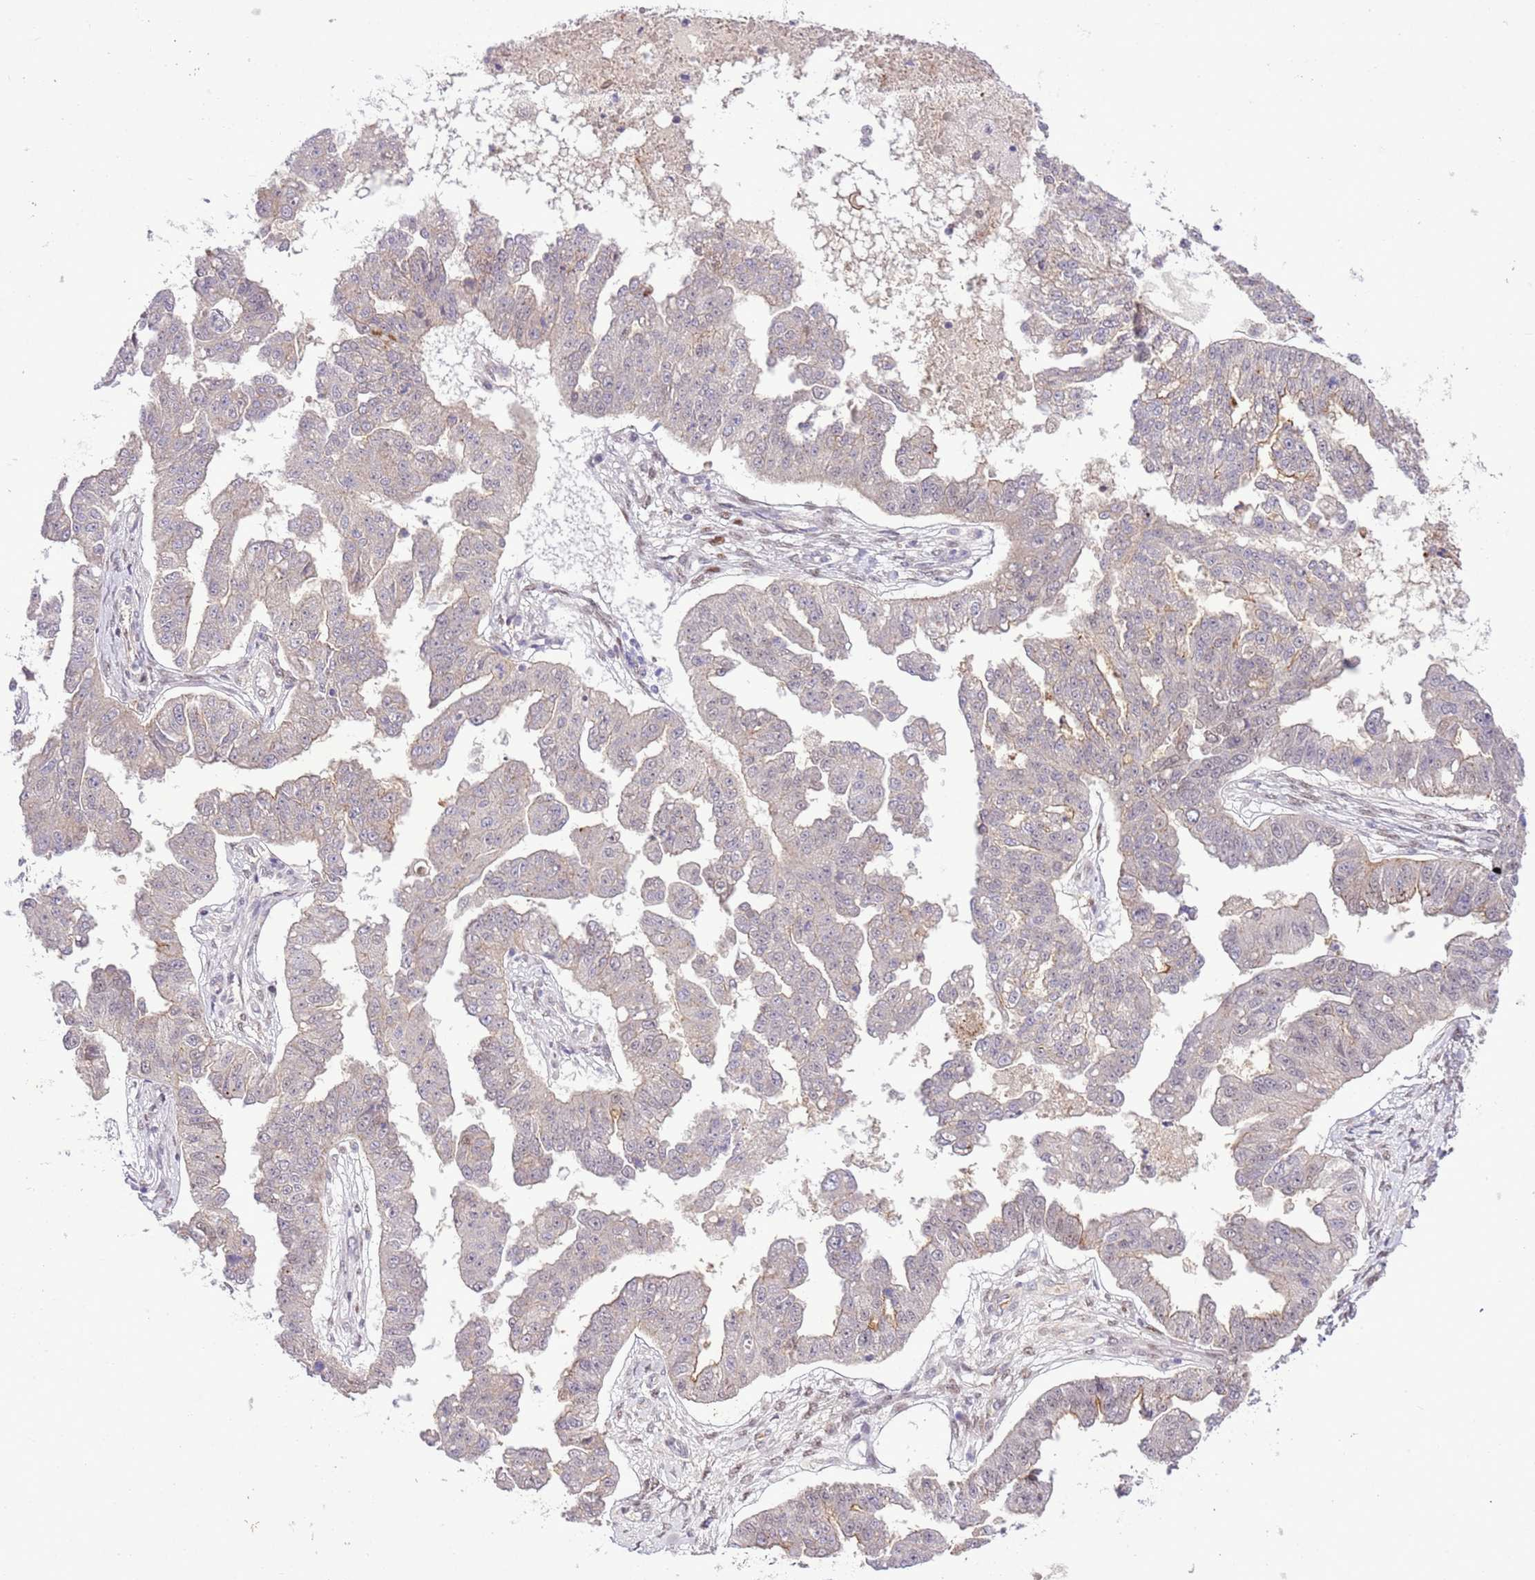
{"staining": {"intensity": "weak", "quantity": "<25%", "location": "cytoplasmic/membranous"}, "tissue": "ovarian cancer", "cell_type": "Tumor cells", "image_type": "cancer", "snomed": [{"axis": "morphology", "description": "Cystadenocarcinoma, serous, NOS"}, {"axis": "topography", "description": "Ovary"}], "caption": "Immunohistochemistry micrograph of human ovarian serous cystadenocarcinoma stained for a protein (brown), which displays no expression in tumor cells.", "gene": "NACC2", "patient": {"sex": "female", "age": 58}}